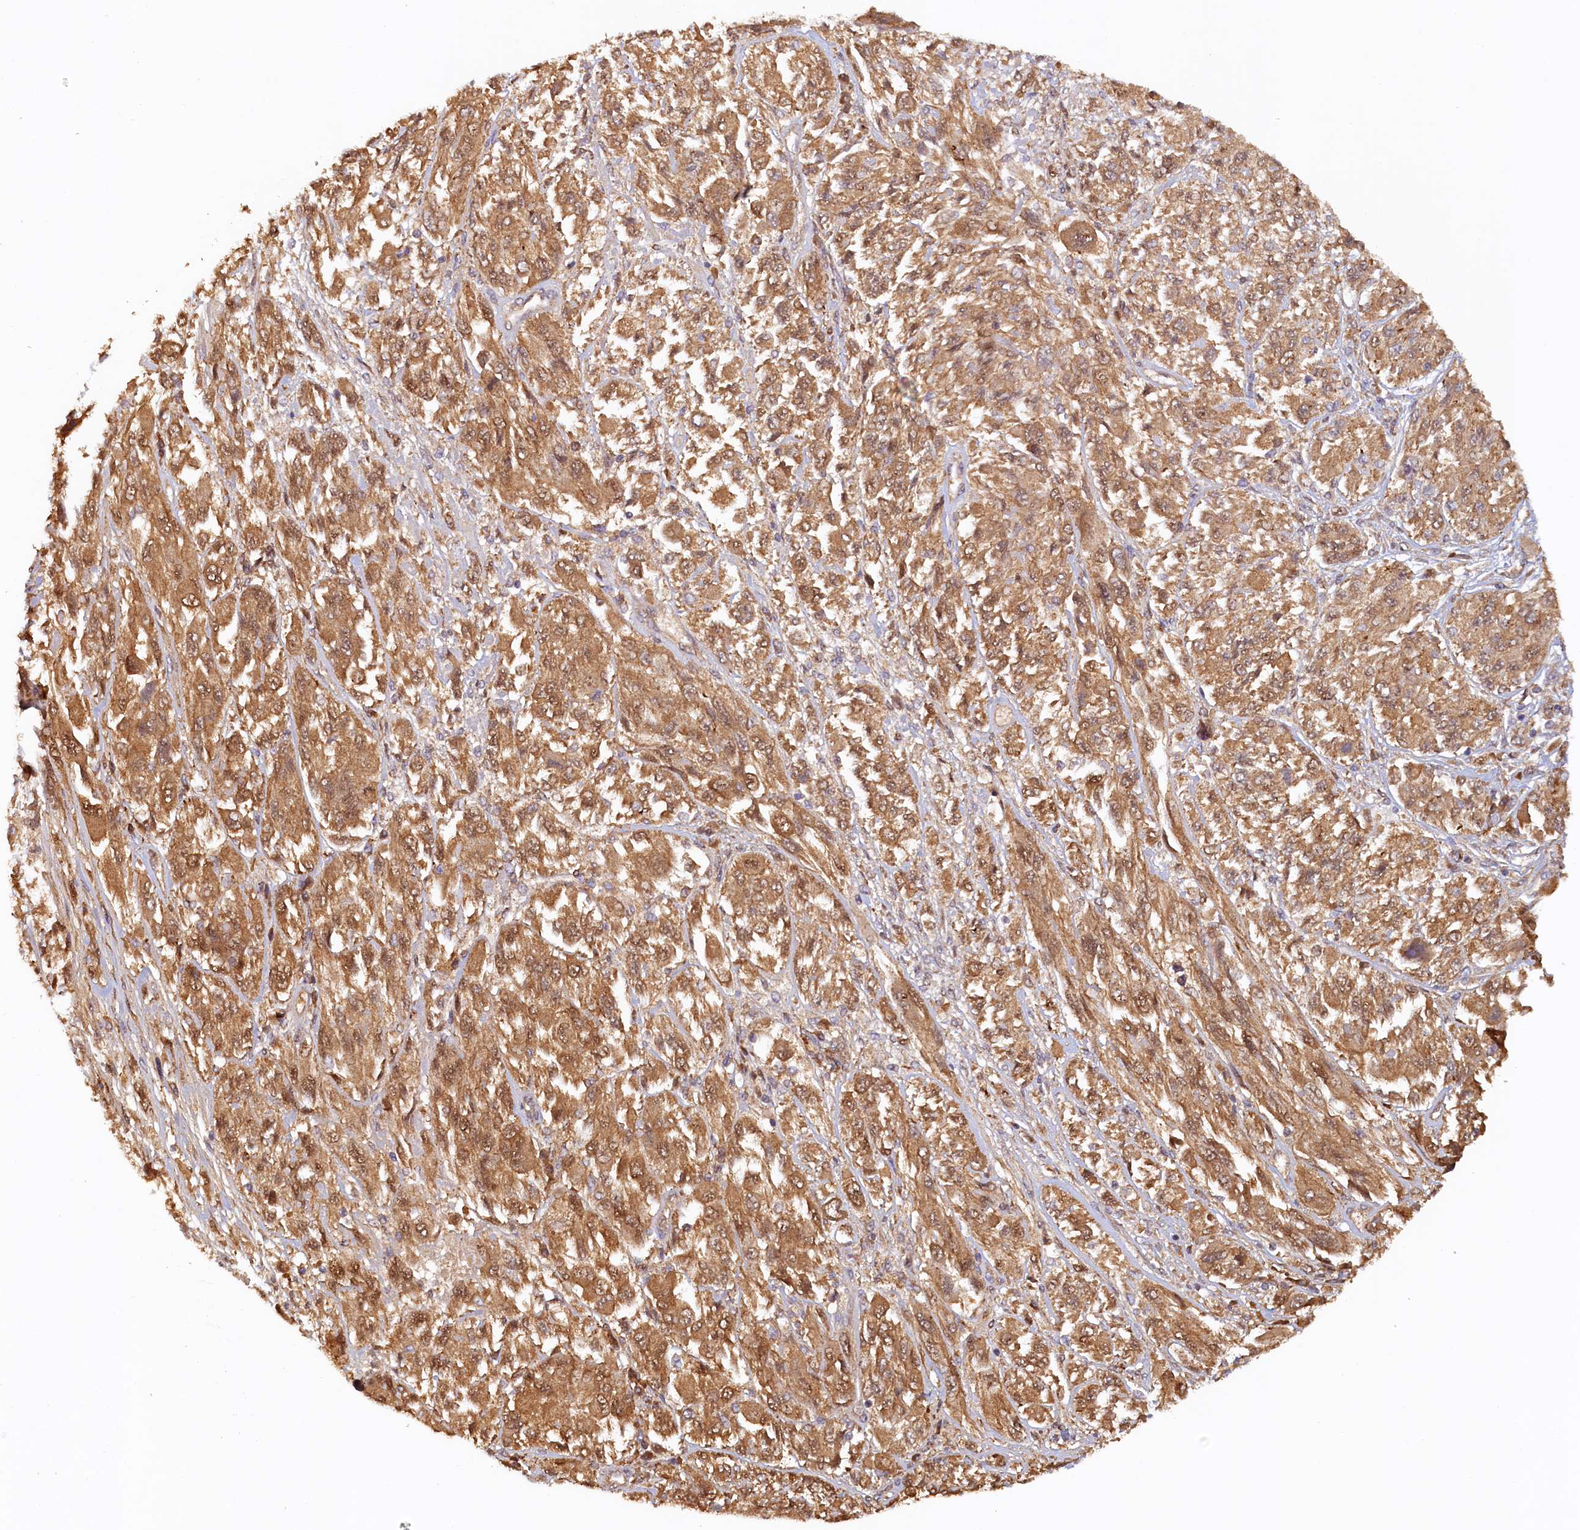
{"staining": {"intensity": "moderate", "quantity": ">75%", "location": "cytoplasmic/membranous,nuclear"}, "tissue": "melanoma", "cell_type": "Tumor cells", "image_type": "cancer", "snomed": [{"axis": "morphology", "description": "Malignant melanoma, NOS"}, {"axis": "topography", "description": "Skin"}], "caption": "Moderate cytoplasmic/membranous and nuclear expression for a protein is identified in approximately >75% of tumor cells of malignant melanoma using immunohistochemistry.", "gene": "UBL7", "patient": {"sex": "female", "age": 91}}